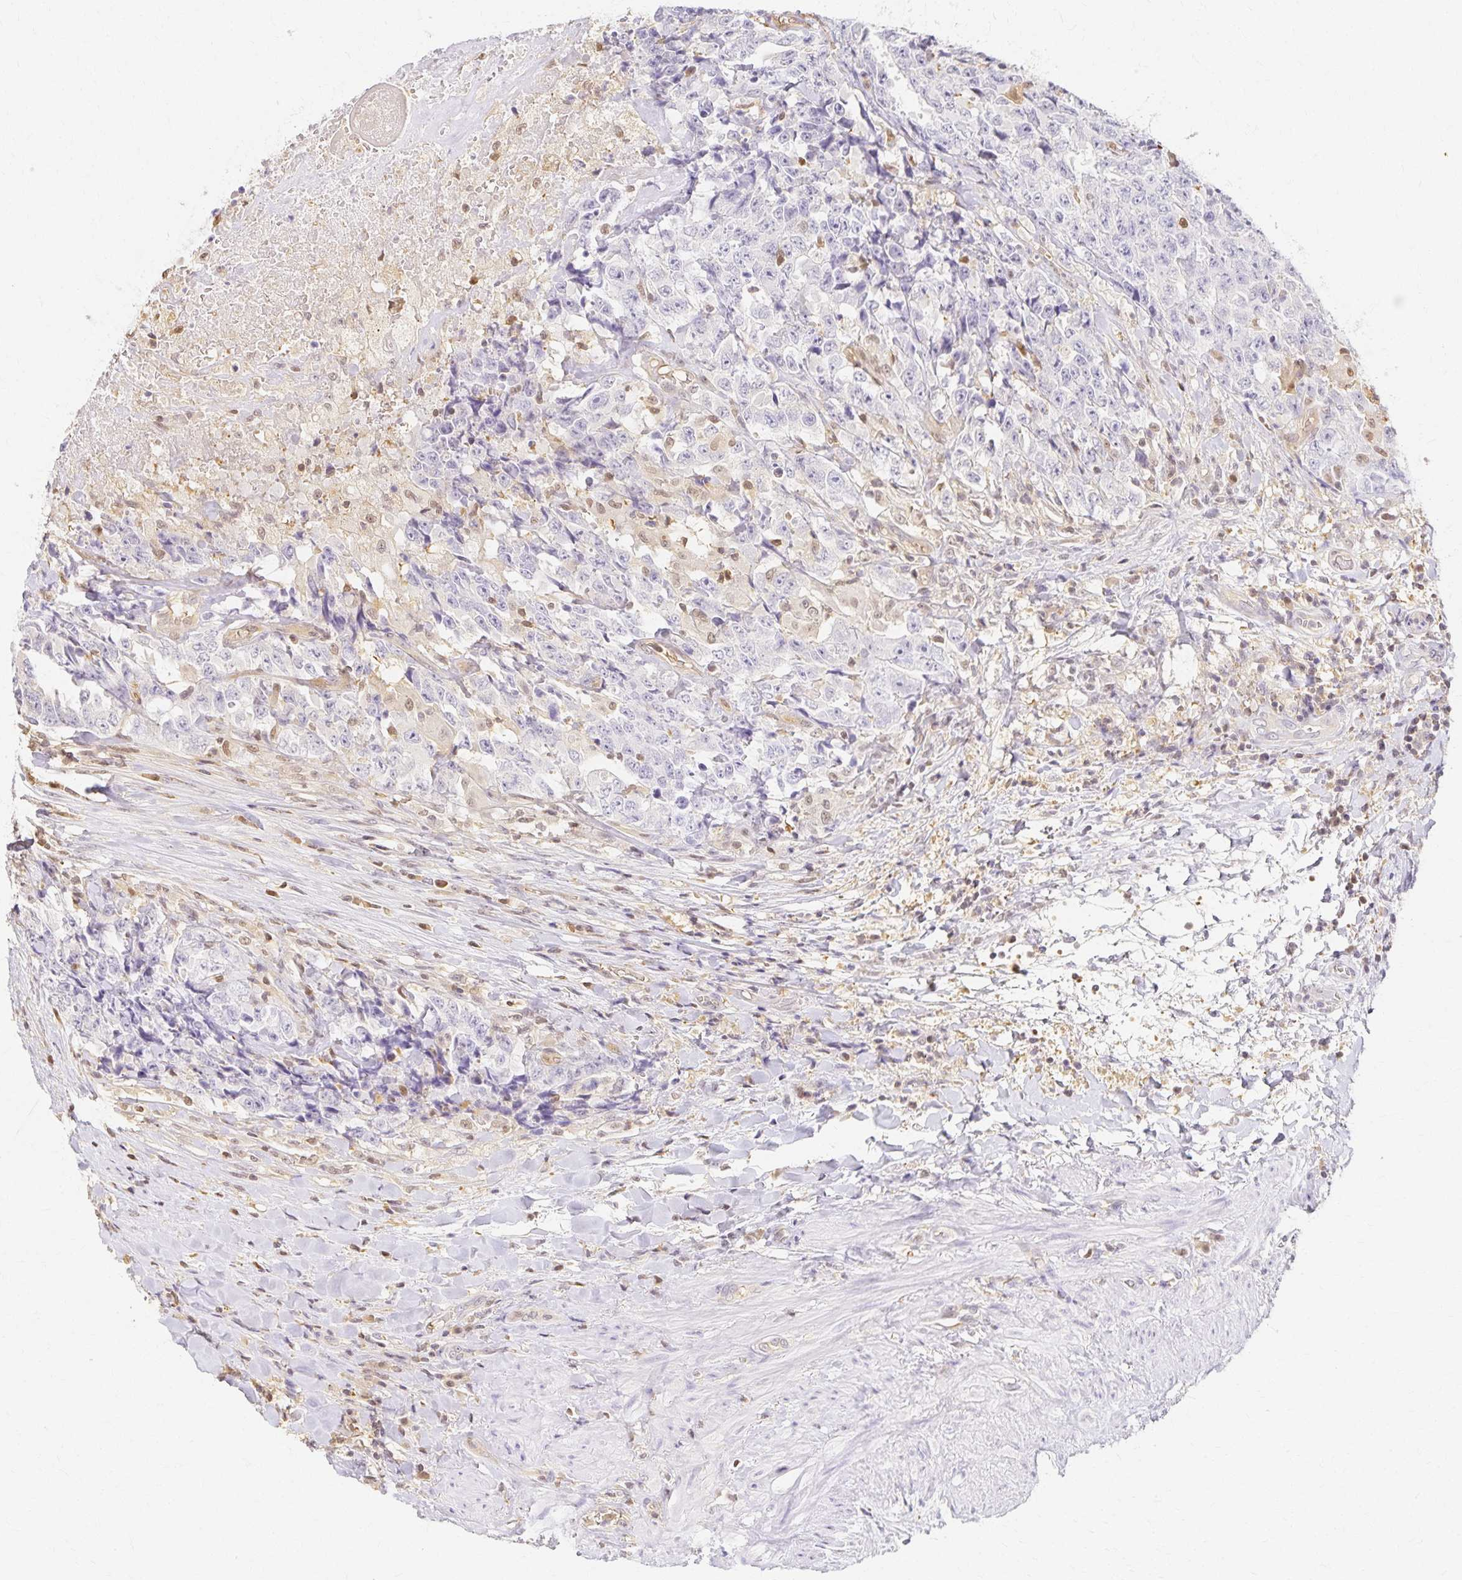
{"staining": {"intensity": "negative", "quantity": "none", "location": "none"}, "tissue": "testis cancer", "cell_type": "Tumor cells", "image_type": "cancer", "snomed": [{"axis": "morphology", "description": "Carcinoma, Embryonal, NOS"}, {"axis": "topography", "description": "Testis"}], "caption": "Tumor cells are negative for brown protein staining in testis cancer.", "gene": "AZGP1", "patient": {"sex": "male", "age": 24}}